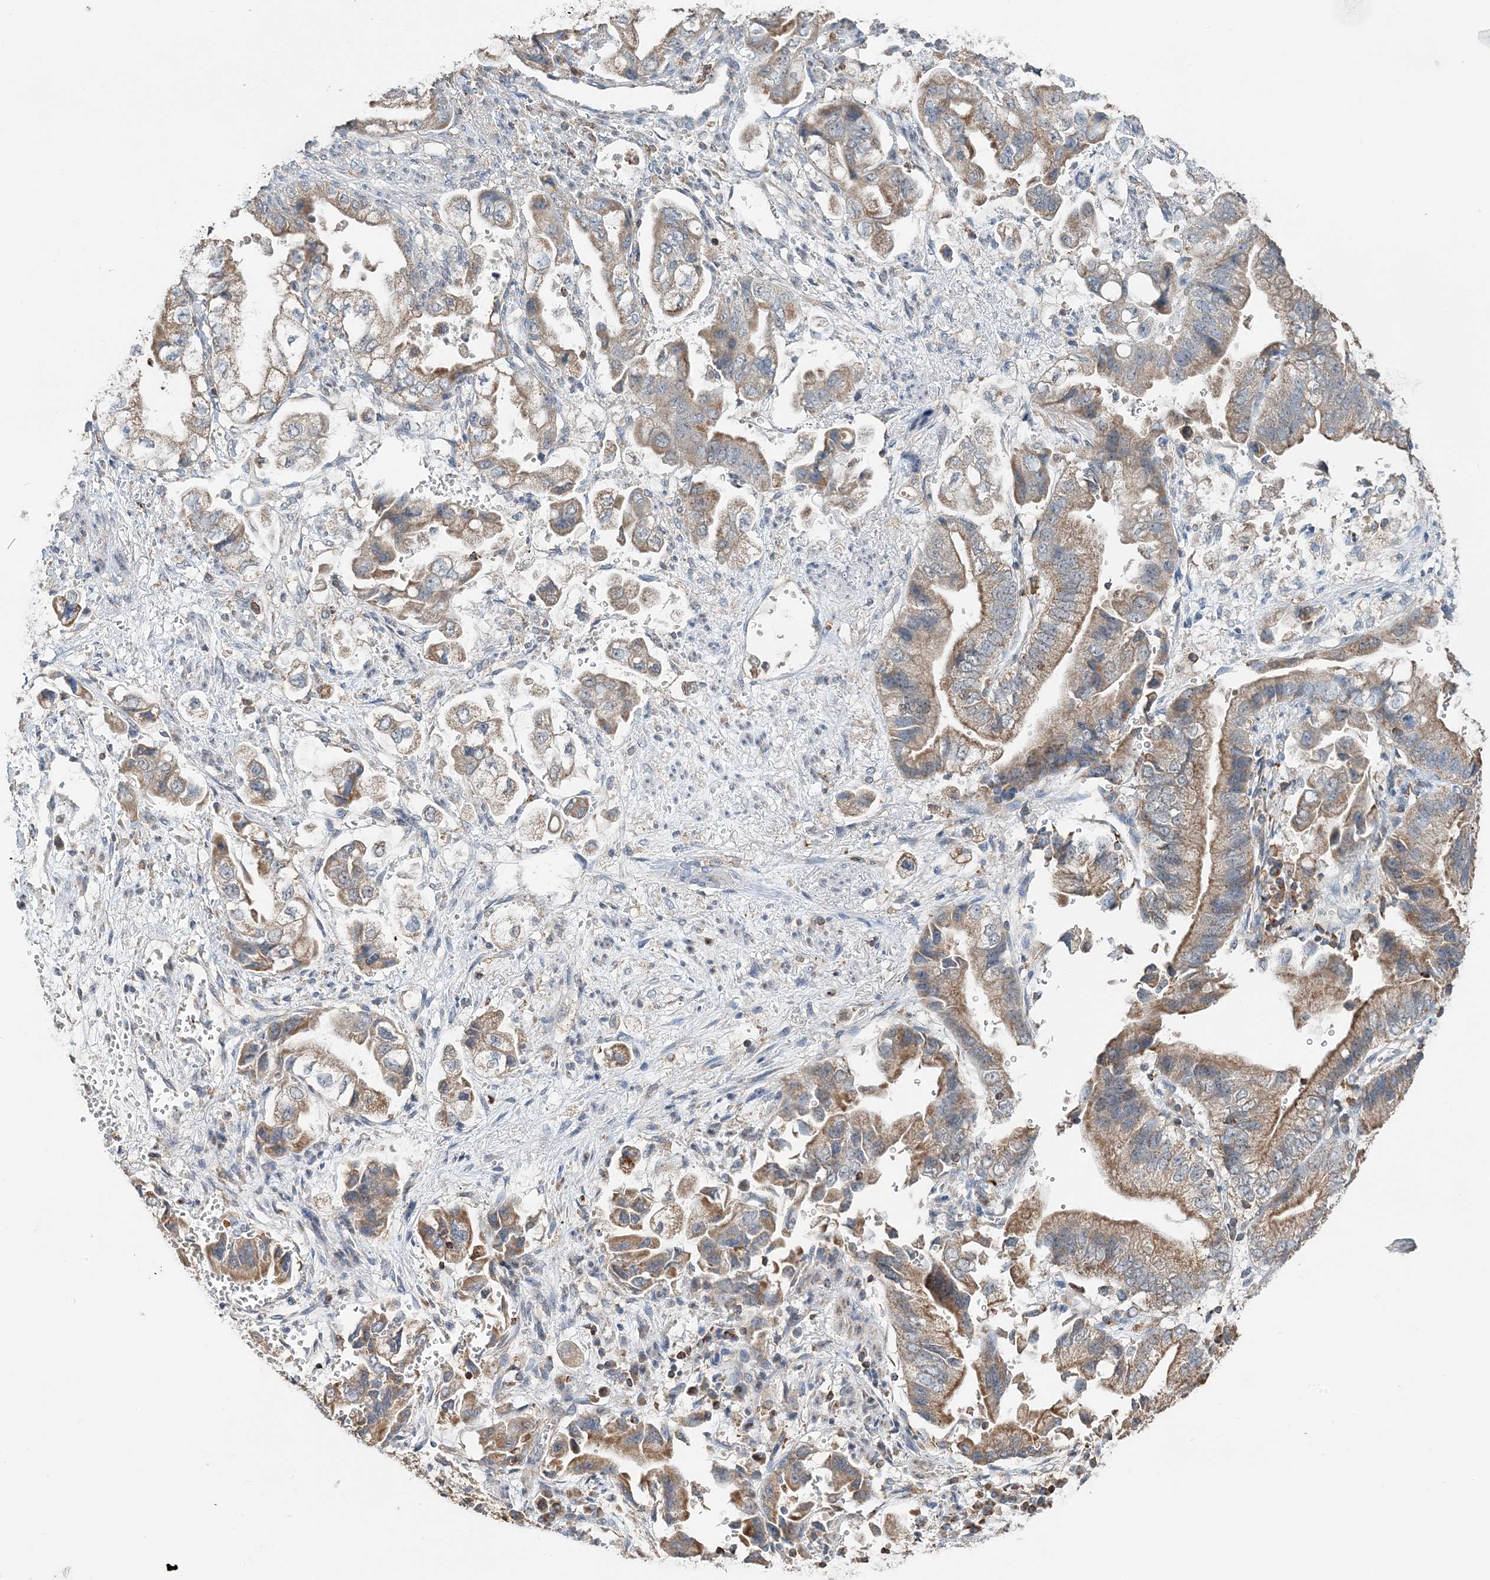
{"staining": {"intensity": "moderate", "quantity": ">75%", "location": "cytoplasmic/membranous"}, "tissue": "stomach cancer", "cell_type": "Tumor cells", "image_type": "cancer", "snomed": [{"axis": "morphology", "description": "Adenocarcinoma, NOS"}, {"axis": "topography", "description": "Stomach"}], "caption": "Moderate cytoplasmic/membranous staining is appreciated in about >75% of tumor cells in stomach cancer. The protein of interest is stained brown, and the nuclei are stained in blue (DAB (3,3'-diaminobenzidine) IHC with brightfield microscopy, high magnification).", "gene": "TMLHE", "patient": {"sex": "male", "age": 62}}